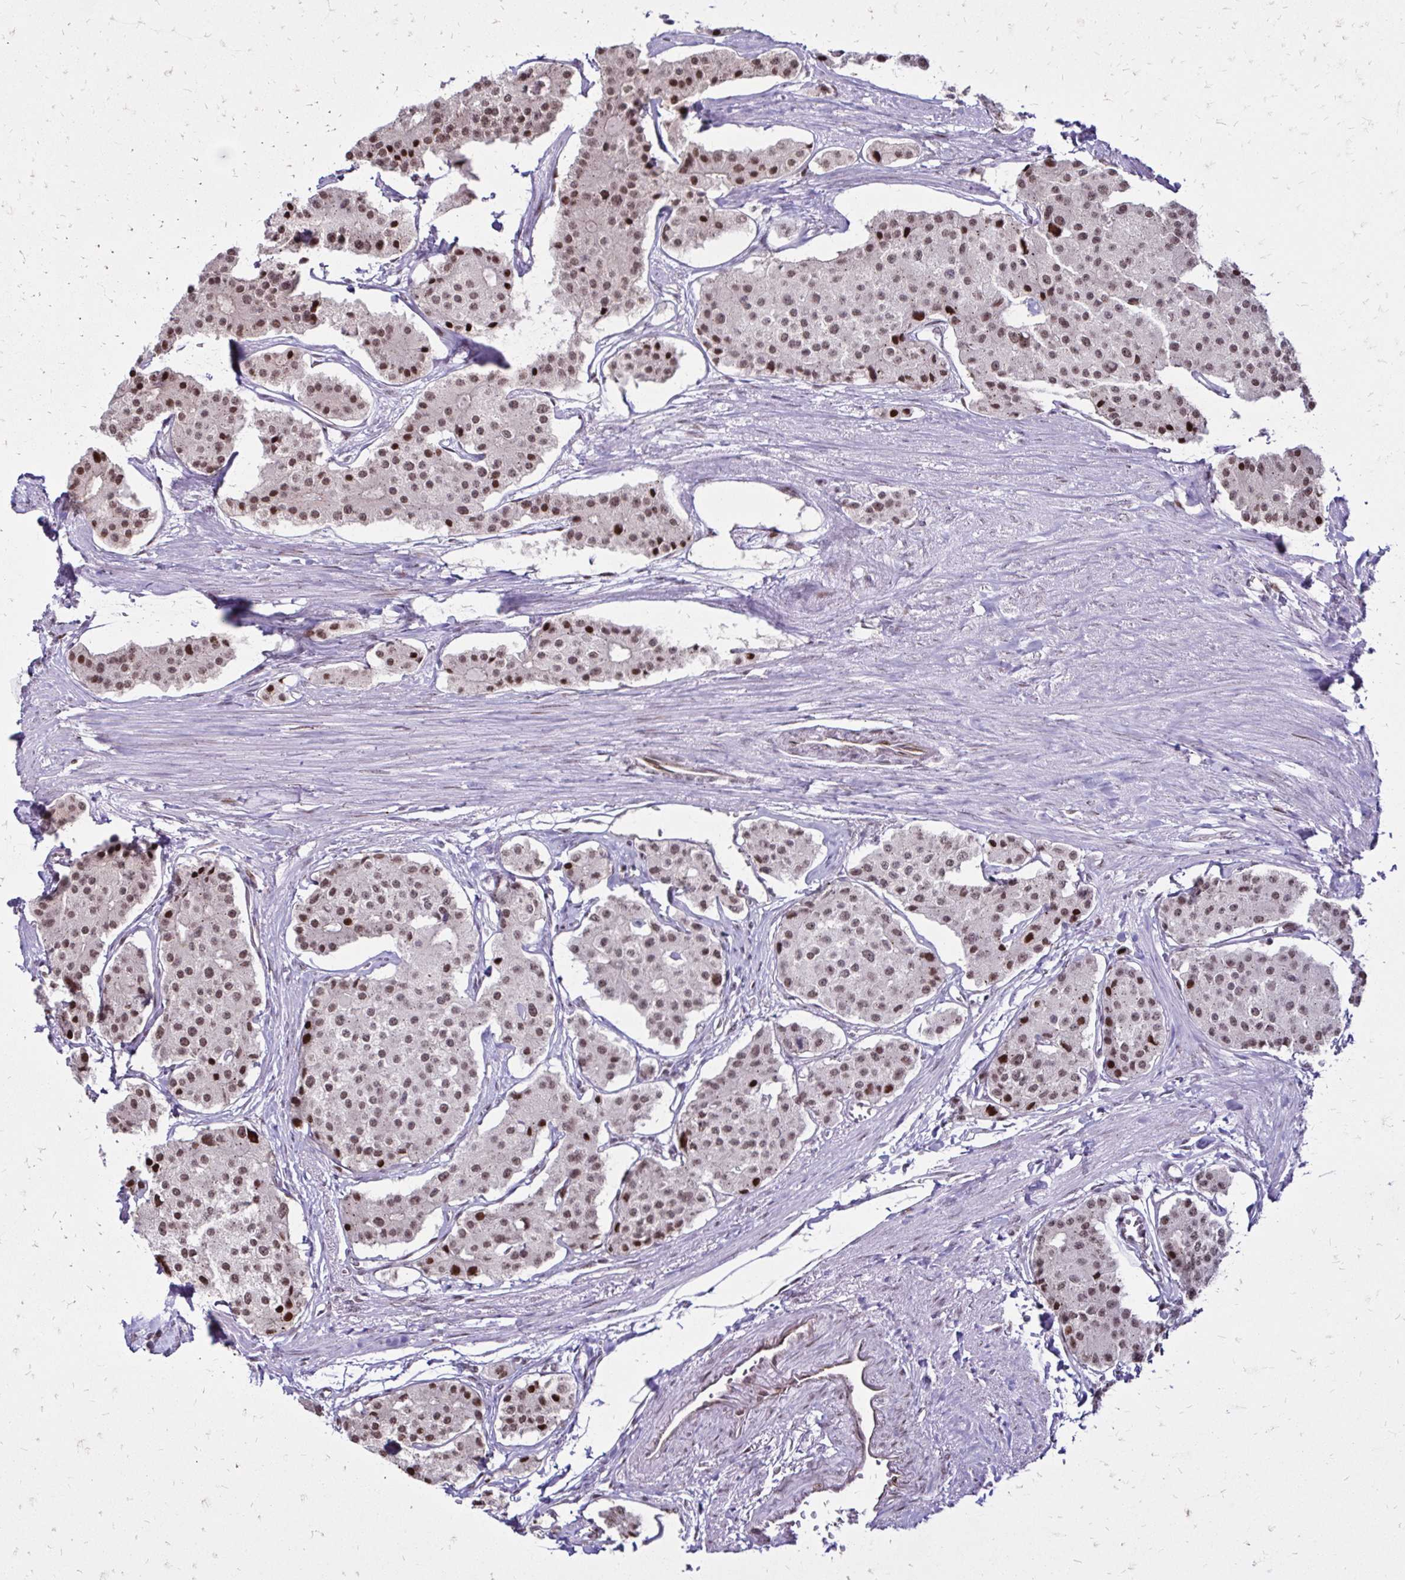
{"staining": {"intensity": "moderate", "quantity": ">75%", "location": "nuclear"}, "tissue": "carcinoid", "cell_type": "Tumor cells", "image_type": "cancer", "snomed": [{"axis": "morphology", "description": "Carcinoid, malignant, NOS"}, {"axis": "topography", "description": "Small intestine"}], "caption": "Immunohistochemistry (IHC) (DAB (3,3'-diaminobenzidine)) staining of carcinoid displays moderate nuclear protein positivity in about >75% of tumor cells.", "gene": "TOB1", "patient": {"sex": "female", "age": 65}}